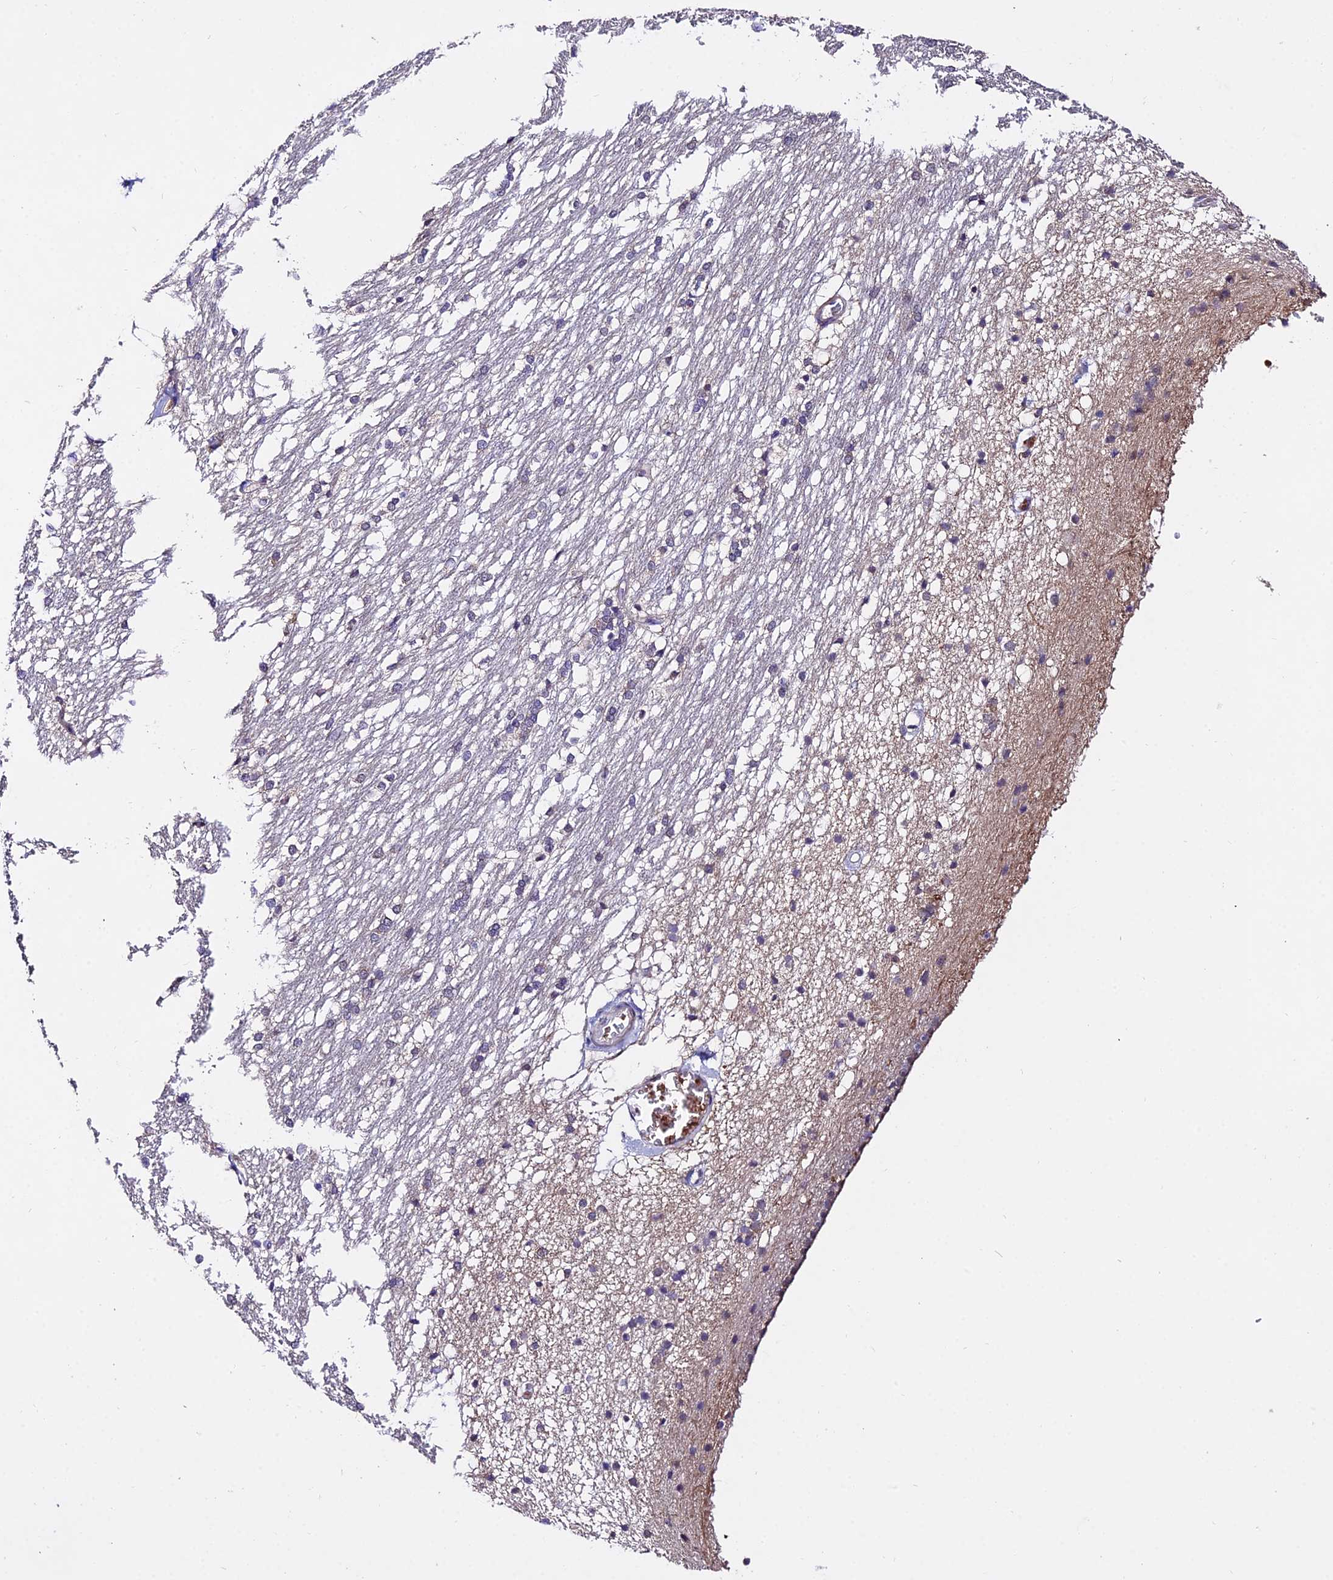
{"staining": {"intensity": "negative", "quantity": "none", "location": "none"}, "tissue": "caudate", "cell_type": "Glial cells", "image_type": "normal", "snomed": [{"axis": "morphology", "description": "Normal tissue, NOS"}, {"axis": "topography", "description": "Lateral ventricle wall"}], "caption": "An immunohistochemistry photomicrograph of benign caudate is shown. There is no staining in glial cells of caudate.", "gene": "WDR5B", "patient": {"sex": "female", "age": 19}}